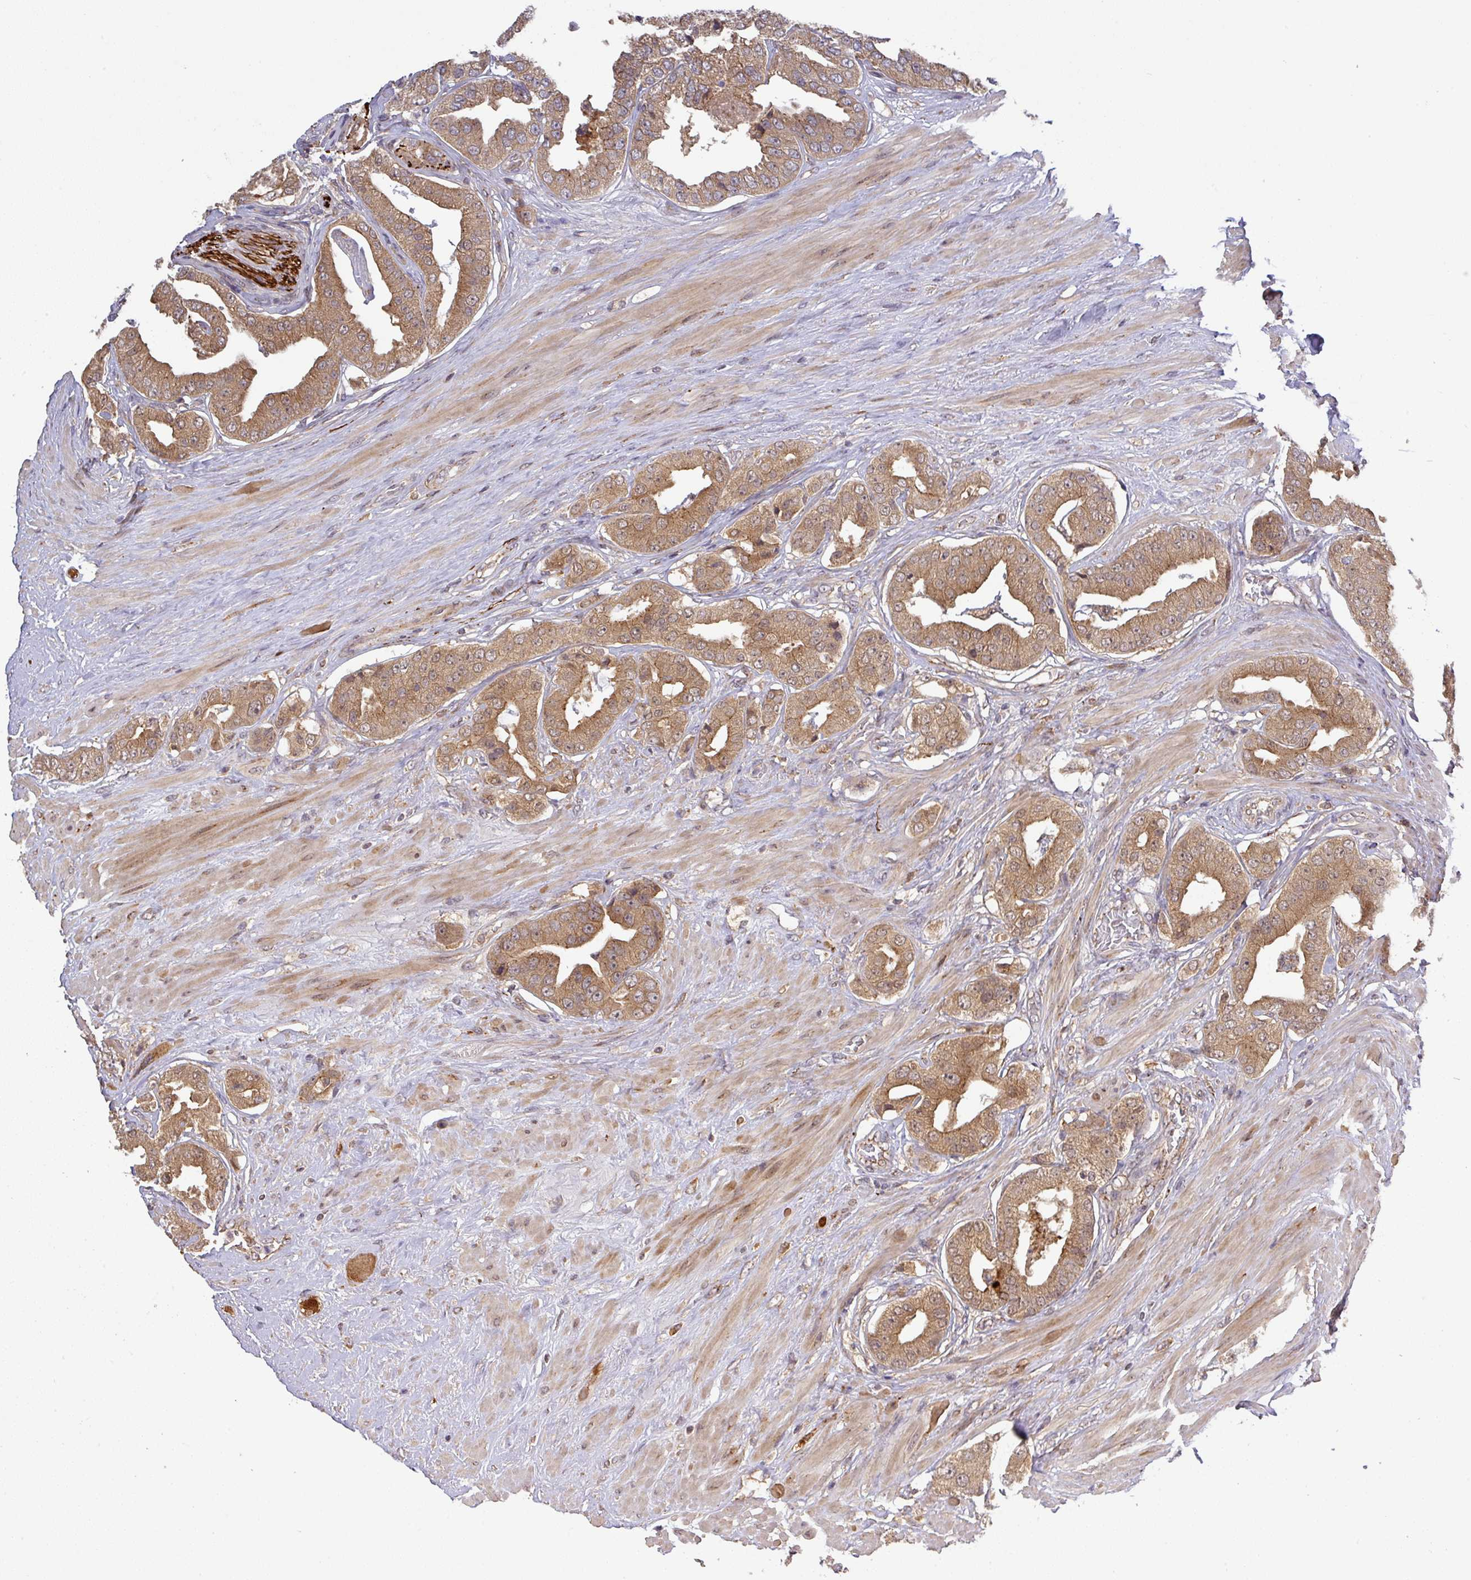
{"staining": {"intensity": "moderate", "quantity": ">75%", "location": "cytoplasmic/membranous"}, "tissue": "prostate cancer", "cell_type": "Tumor cells", "image_type": "cancer", "snomed": [{"axis": "morphology", "description": "Adenocarcinoma, High grade"}, {"axis": "topography", "description": "Prostate"}], "caption": "DAB immunohistochemical staining of human prostate cancer exhibits moderate cytoplasmic/membranous protein expression in approximately >75% of tumor cells.", "gene": "CCDC121", "patient": {"sex": "male", "age": 63}}